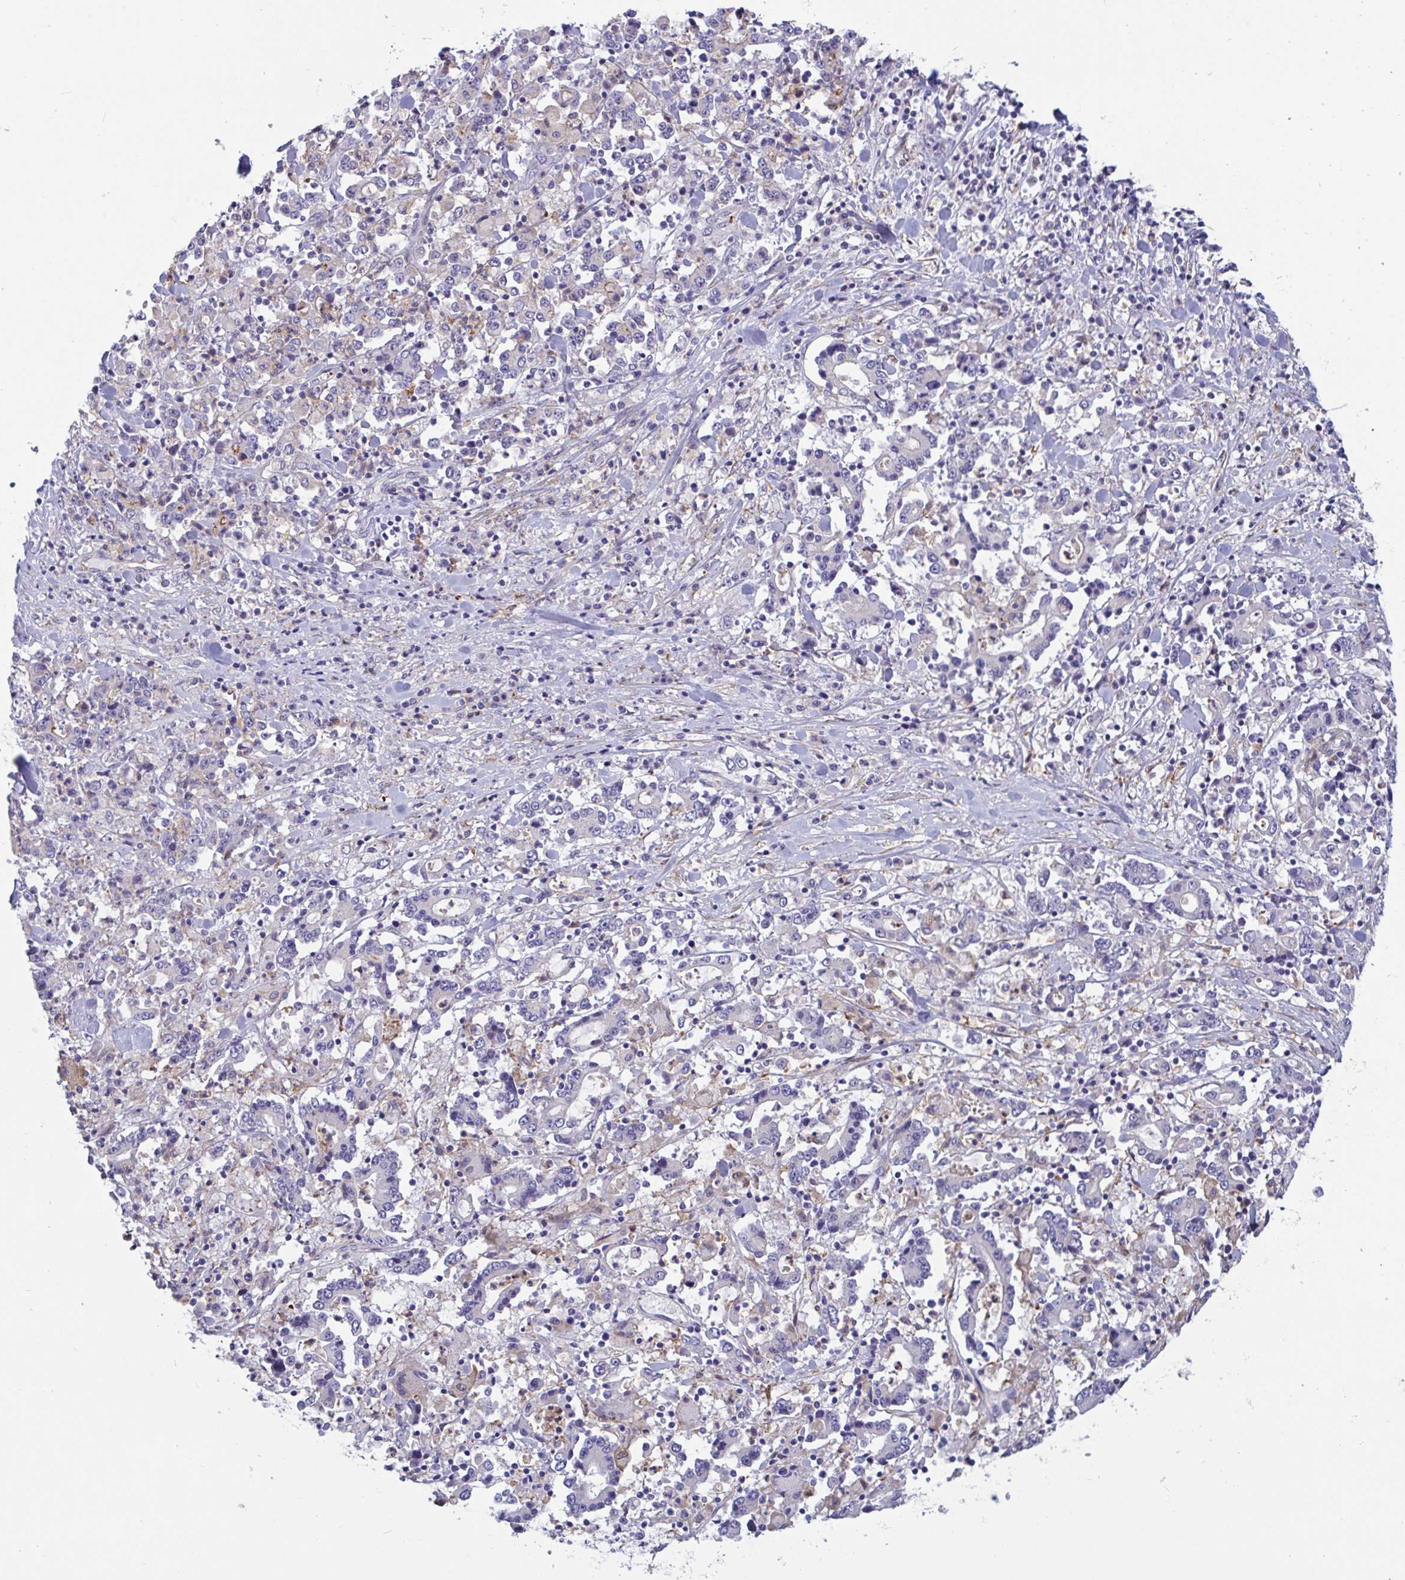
{"staining": {"intensity": "negative", "quantity": "none", "location": "none"}, "tissue": "stomach cancer", "cell_type": "Tumor cells", "image_type": "cancer", "snomed": [{"axis": "morphology", "description": "Adenocarcinoma, NOS"}, {"axis": "topography", "description": "Stomach, upper"}], "caption": "A micrograph of stomach cancer (adenocarcinoma) stained for a protein displays no brown staining in tumor cells. (DAB (3,3'-diaminobenzidine) immunohistochemistry (IHC), high magnification).", "gene": "OXLD1", "patient": {"sex": "male", "age": 68}}